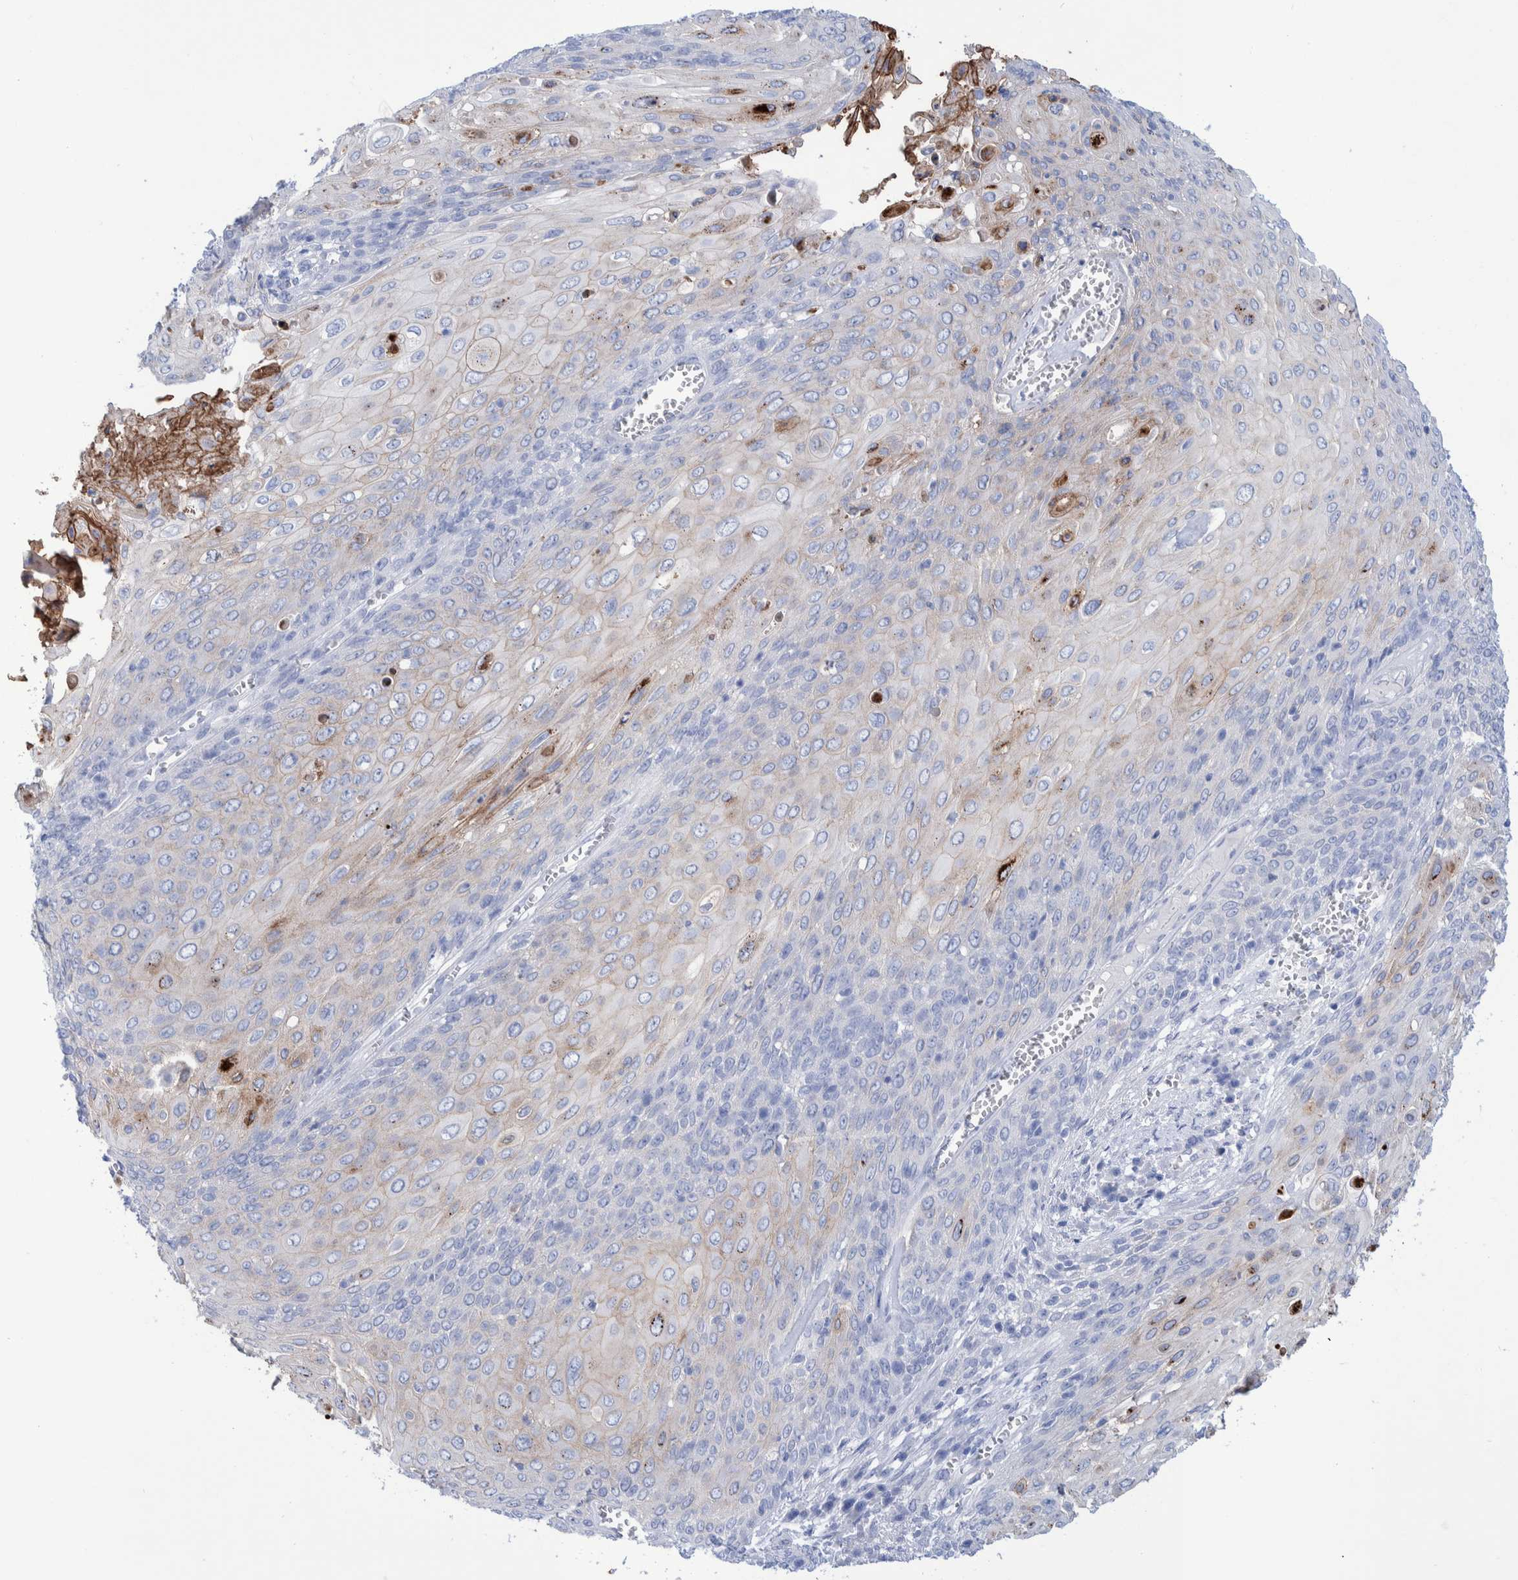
{"staining": {"intensity": "moderate", "quantity": "<25%", "location": "cytoplasmic/membranous"}, "tissue": "cervical cancer", "cell_type": "Tumor cells", "image_type": "cancer", "snomed": [{"axis": "morphology", "description": "Squamous cell carcinoma, NOS"}, {"axis": "topography", "description": "Cervix"}], "caption": "Approximately <25% of tumor cells in squamous cell carcinoma (cervical) show moderate cytoplasmic/membranous protein positivity as visualized by brown immunohistochemical staining.", "gene": "PERP", "patient": {"sex": "female", "age": 39}}